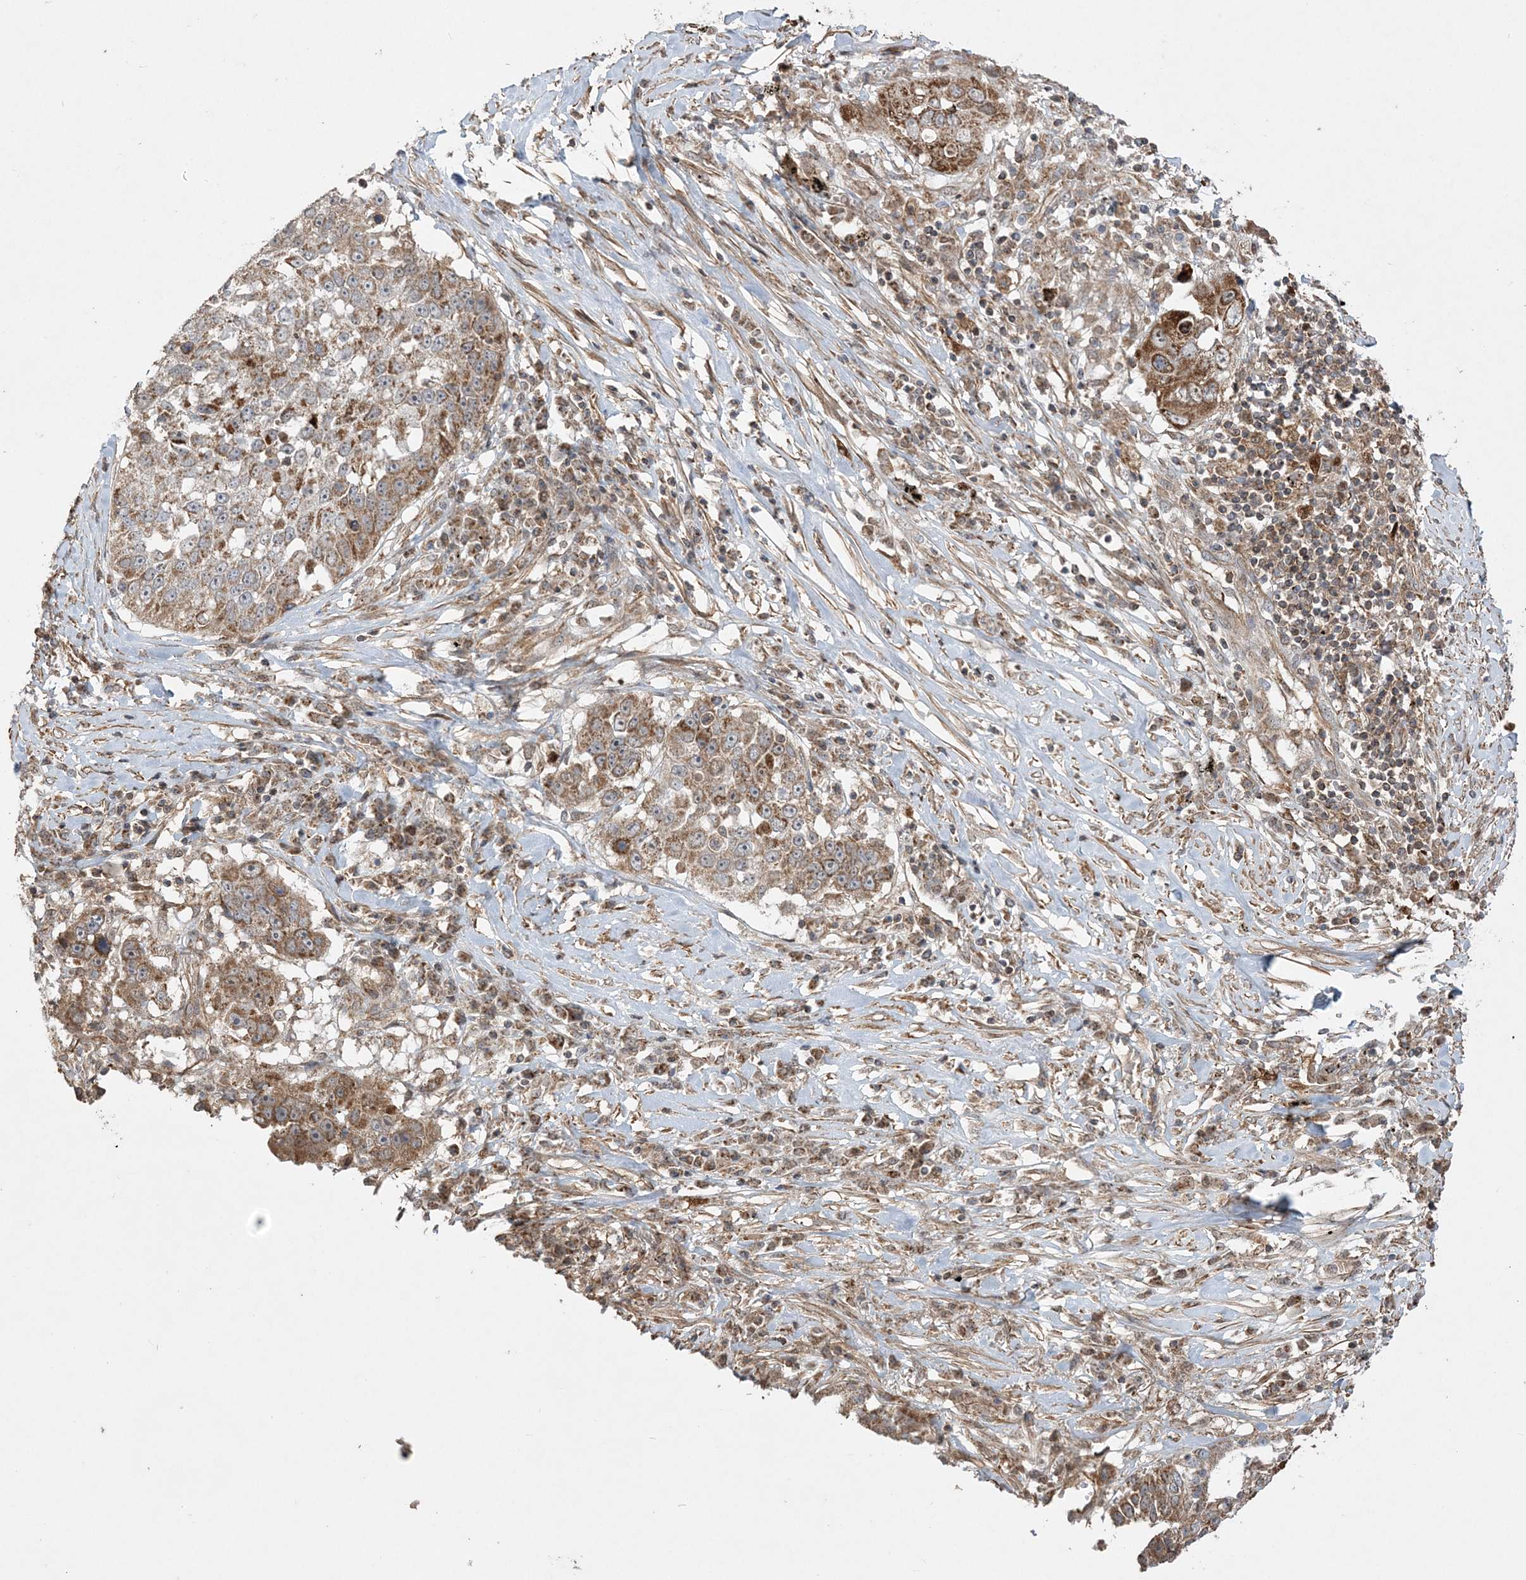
{"staining": {"intensity": "moderate", "quantity": ">75%", "location": "cytoplasmic/membranous"}, "tissue": "lung cancer", "cell_type": "Tumor cells", "image_type": "cancer", "snomed": [{"axis": "morphology", "description": "Squamous cell carcinoma, NOS"}, {"axis": "topography", "description": "Lung"}], "caption": "Immunohistochemical staining of human lung cancer displays moderate cytoplasmic/membranous protein positivity in approximately >75% of tumor cells. The protein is stained brown, and the nuclei are stained in blue (DAB IHC with brightfield microscopy, high magnification).", "gene": "SCLT1", "patient": {"sex": "male", "age": 61}}